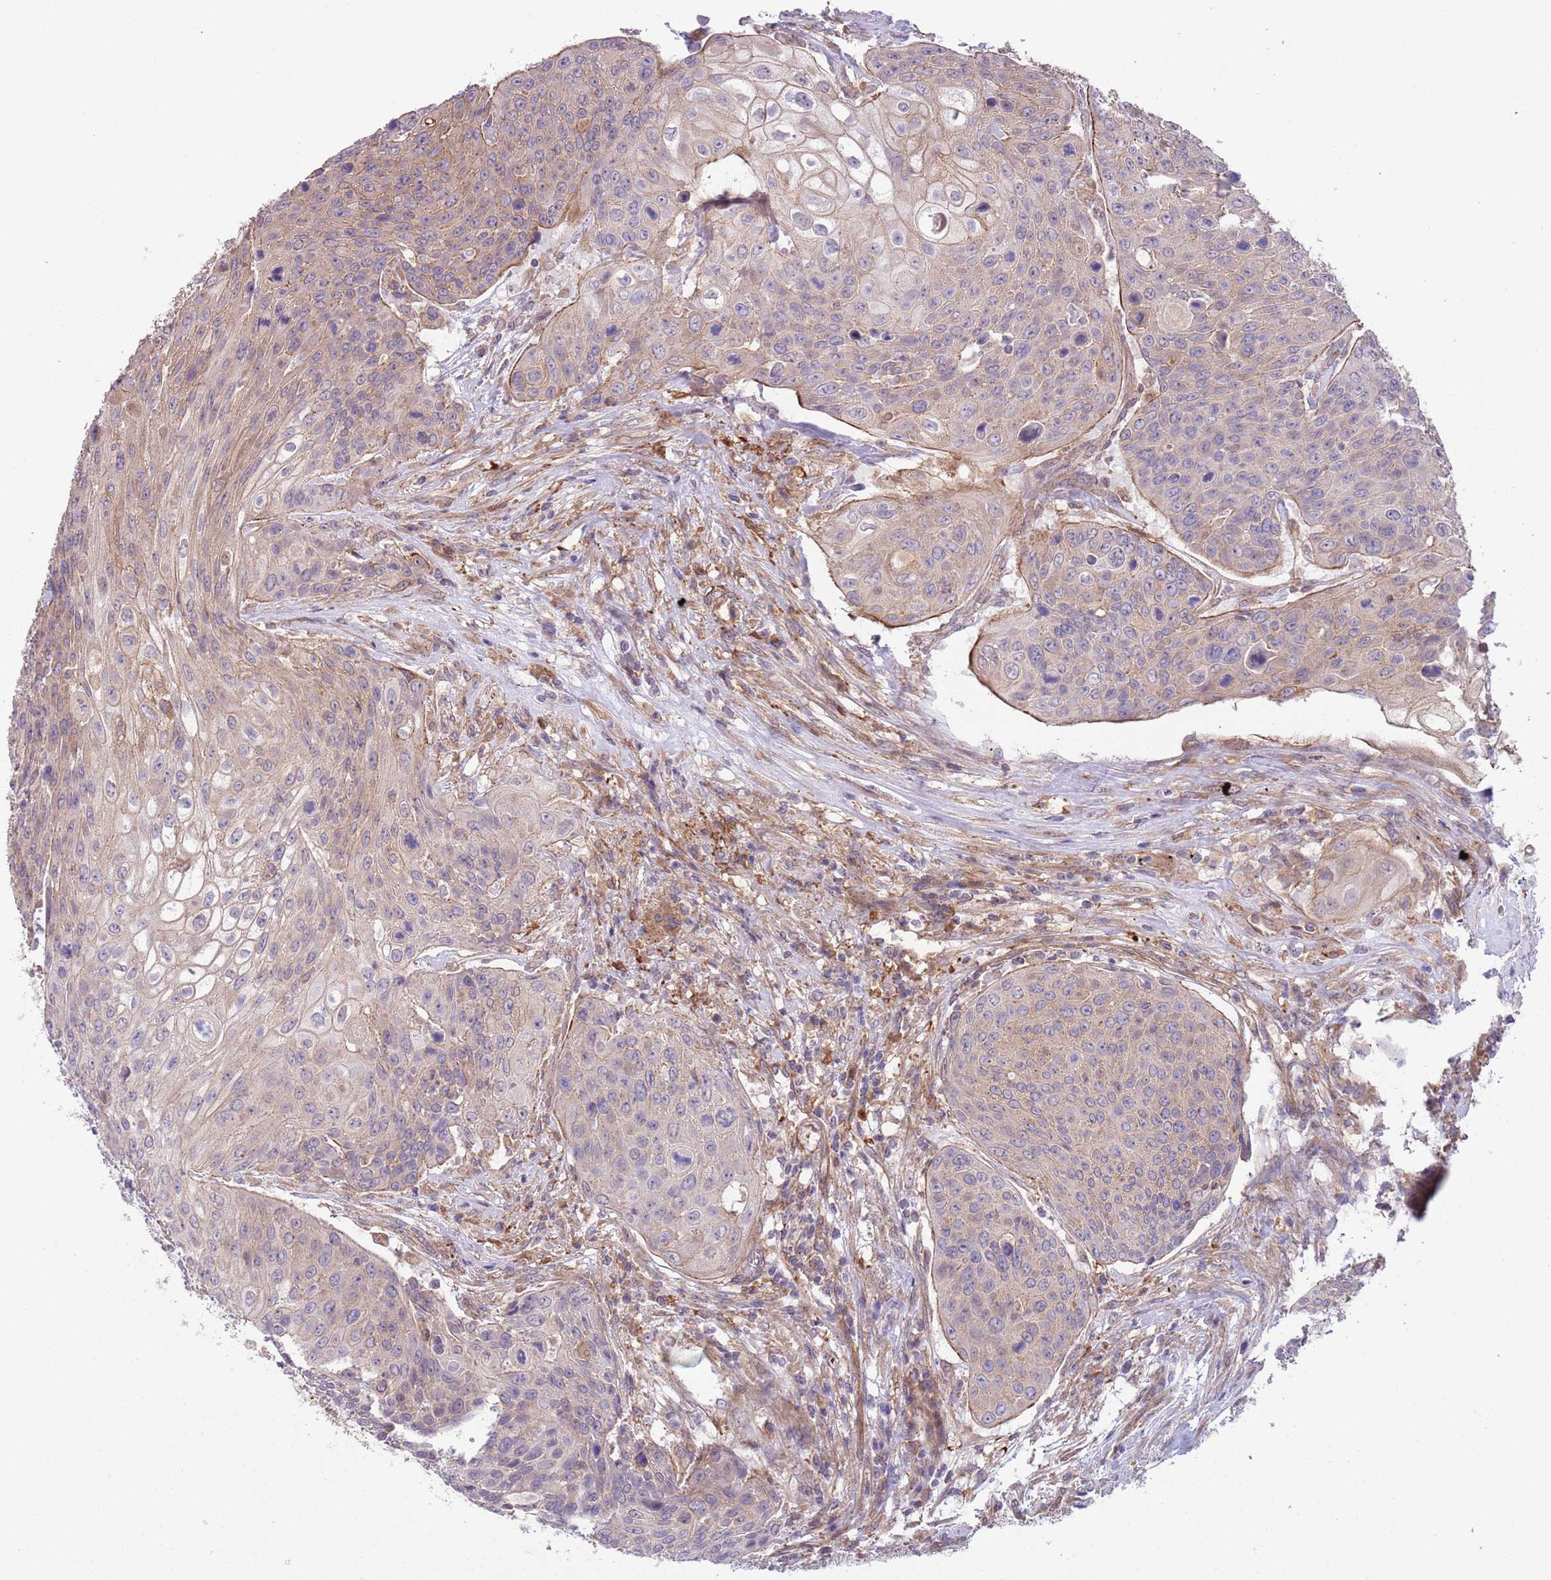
{"staining": {"intensity": "moderate", "quantity": "<25%", "location": "cytoplasmic/membranous"}, "tissue": "urothelial cancer", "cell_type": "Tumor cells", "image_type": "cancer", "snomed": [{"axis": "morphology", "description": "Urothelial carcinoma, High grade"}, {"axis": "topography", "description": "Urinary bladder"}], "caption": "Immunohistochemical staining of human urothelial carcinoma (high-grade) displays low levels of moderate cytoplasmic/membranous protein staining in about <25% of tumor cells.", "gene": "CREBZF", "patient": {"sex": "female", "age": 70}}